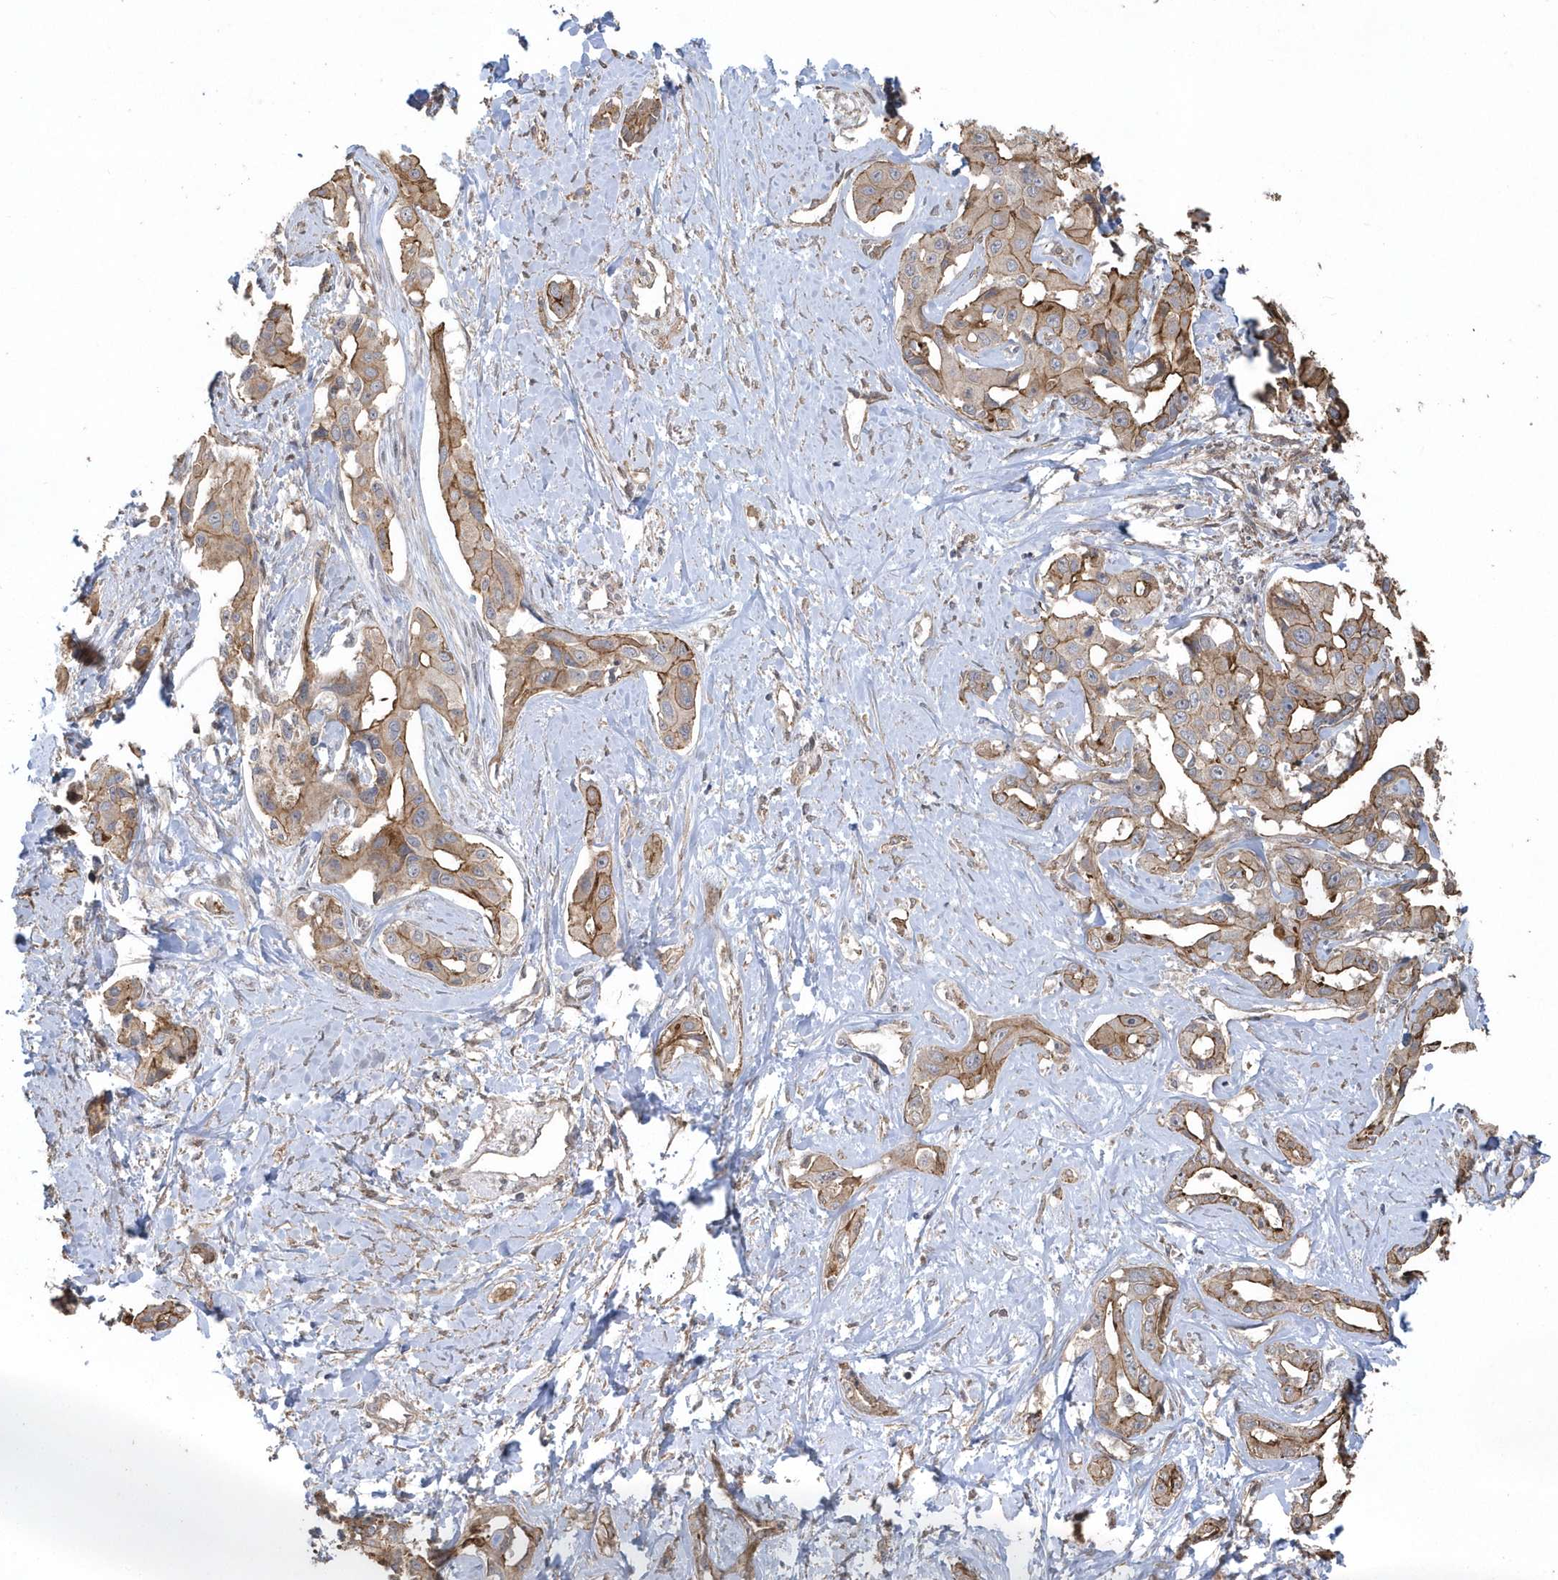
{"staining": {"intensity": "moderate", "quantity": ">75%", "location": "cytoplasmic/membranous"}, "tissue": "liver cancer", "cell_type": "Tumor cells", "image_type": "cancer", "snomed": [{"axis": "morphology", "description": "Cholangiocarcinoma"}, {"axis": "topography", "description": "Liver"}], "caption": "Immunohistochemical staining of human cholangiocarcinoma (liver) displays moderate cytoplasmic/membranous protein staining in approximately >75% of tumor cells.", "gene": "HERPUD1", "patient": {"sex": "male", "age": 59}}